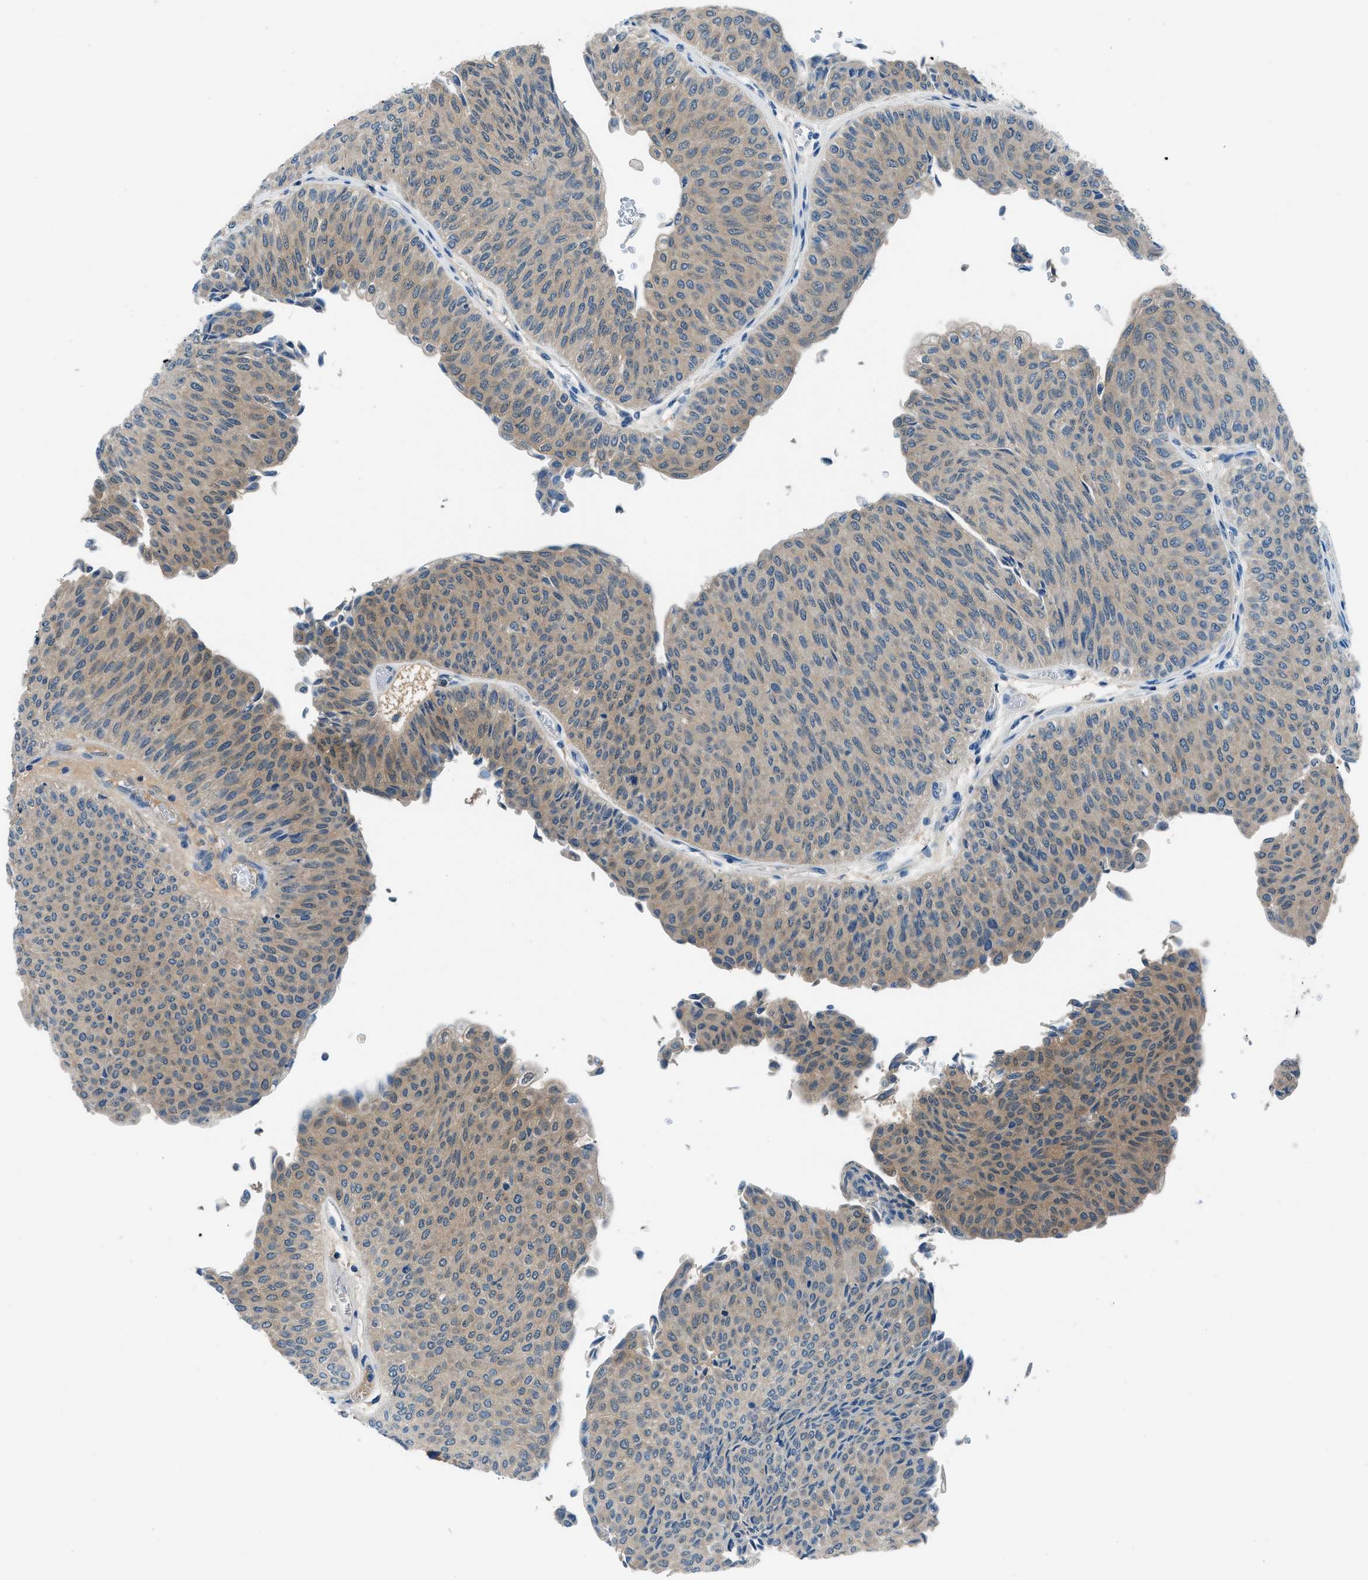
{"staining": {"intensity": "weak", "quantity": "25%-75%", "location": "cytoplasmic/membranous"}, "tissue": "urothelial cancer", "cell_type": "Tumor cells", "image_type": "cancer", "snomed": [{"axis": "morphology", "description": "Urothelial carcinoma, Low grade"}, {"axis": "topography", "description": "Urinary bladder"}], "caption": "The micrograph shows staining of low-grade urothelial carcinoma, revealing weak cytoplasmic/membranous protein expression (brown color) within tumor cells.", "gene": "ACP1", "patient": {"sex": "male", "age": 78}}